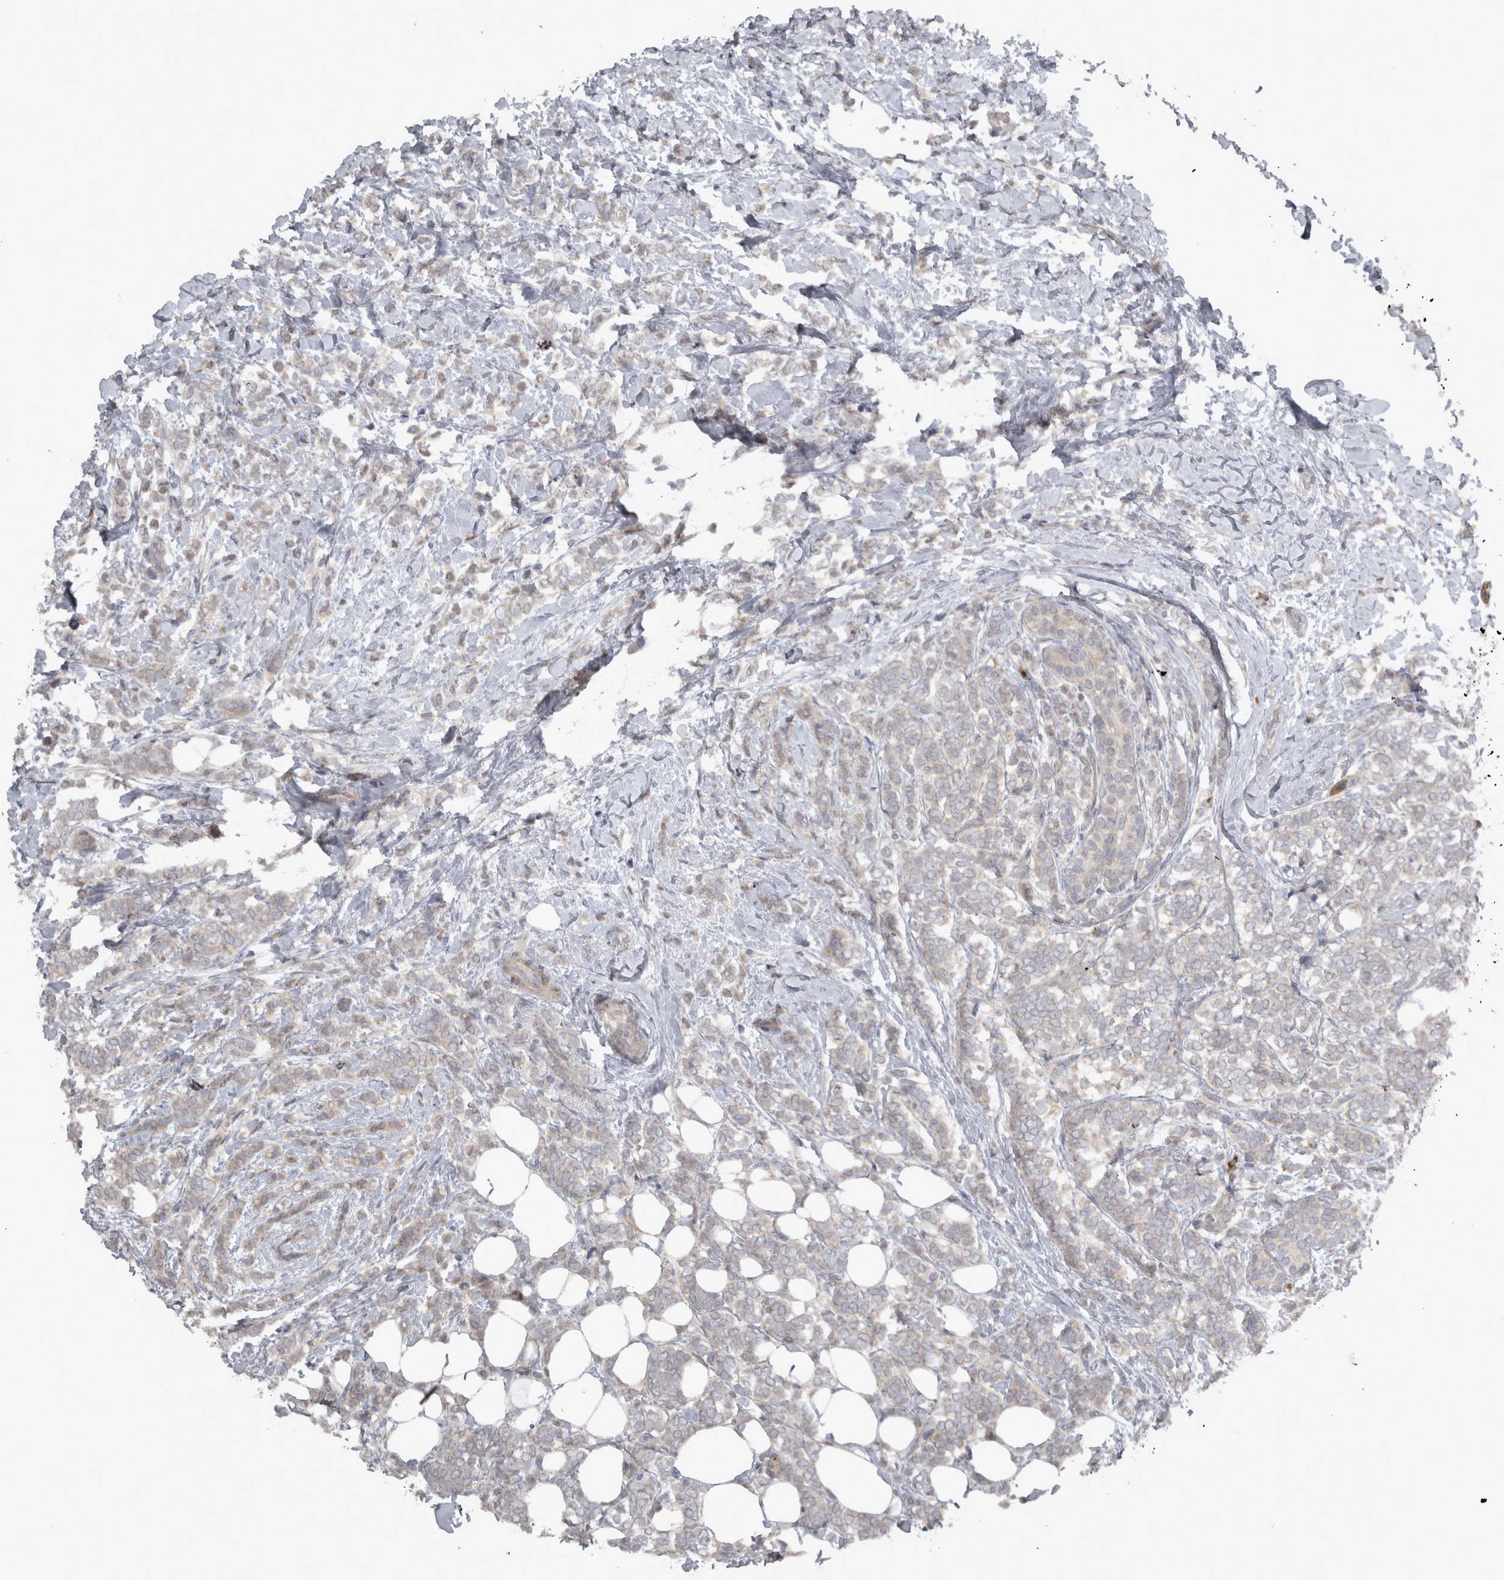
{"staining": {"intensity": "weak", "quantity": "<25%", "location": "cytoplasmic/membranous"}, "tissue": "breast cancer", "cell_type": "Tumor cells", "image_type": "cancer", "snomed": [{"axis": "morphology", "description": "Lobular carcinoma"}, {"axis": "topography", "description": "Breast"}], "caption": "Human lobular carcinoma (breast) stained for a protein using IHC displays no staining in tumor cells.", "gene": "SLCO5A1", "patient": {"sex": "female", "age": 50}}